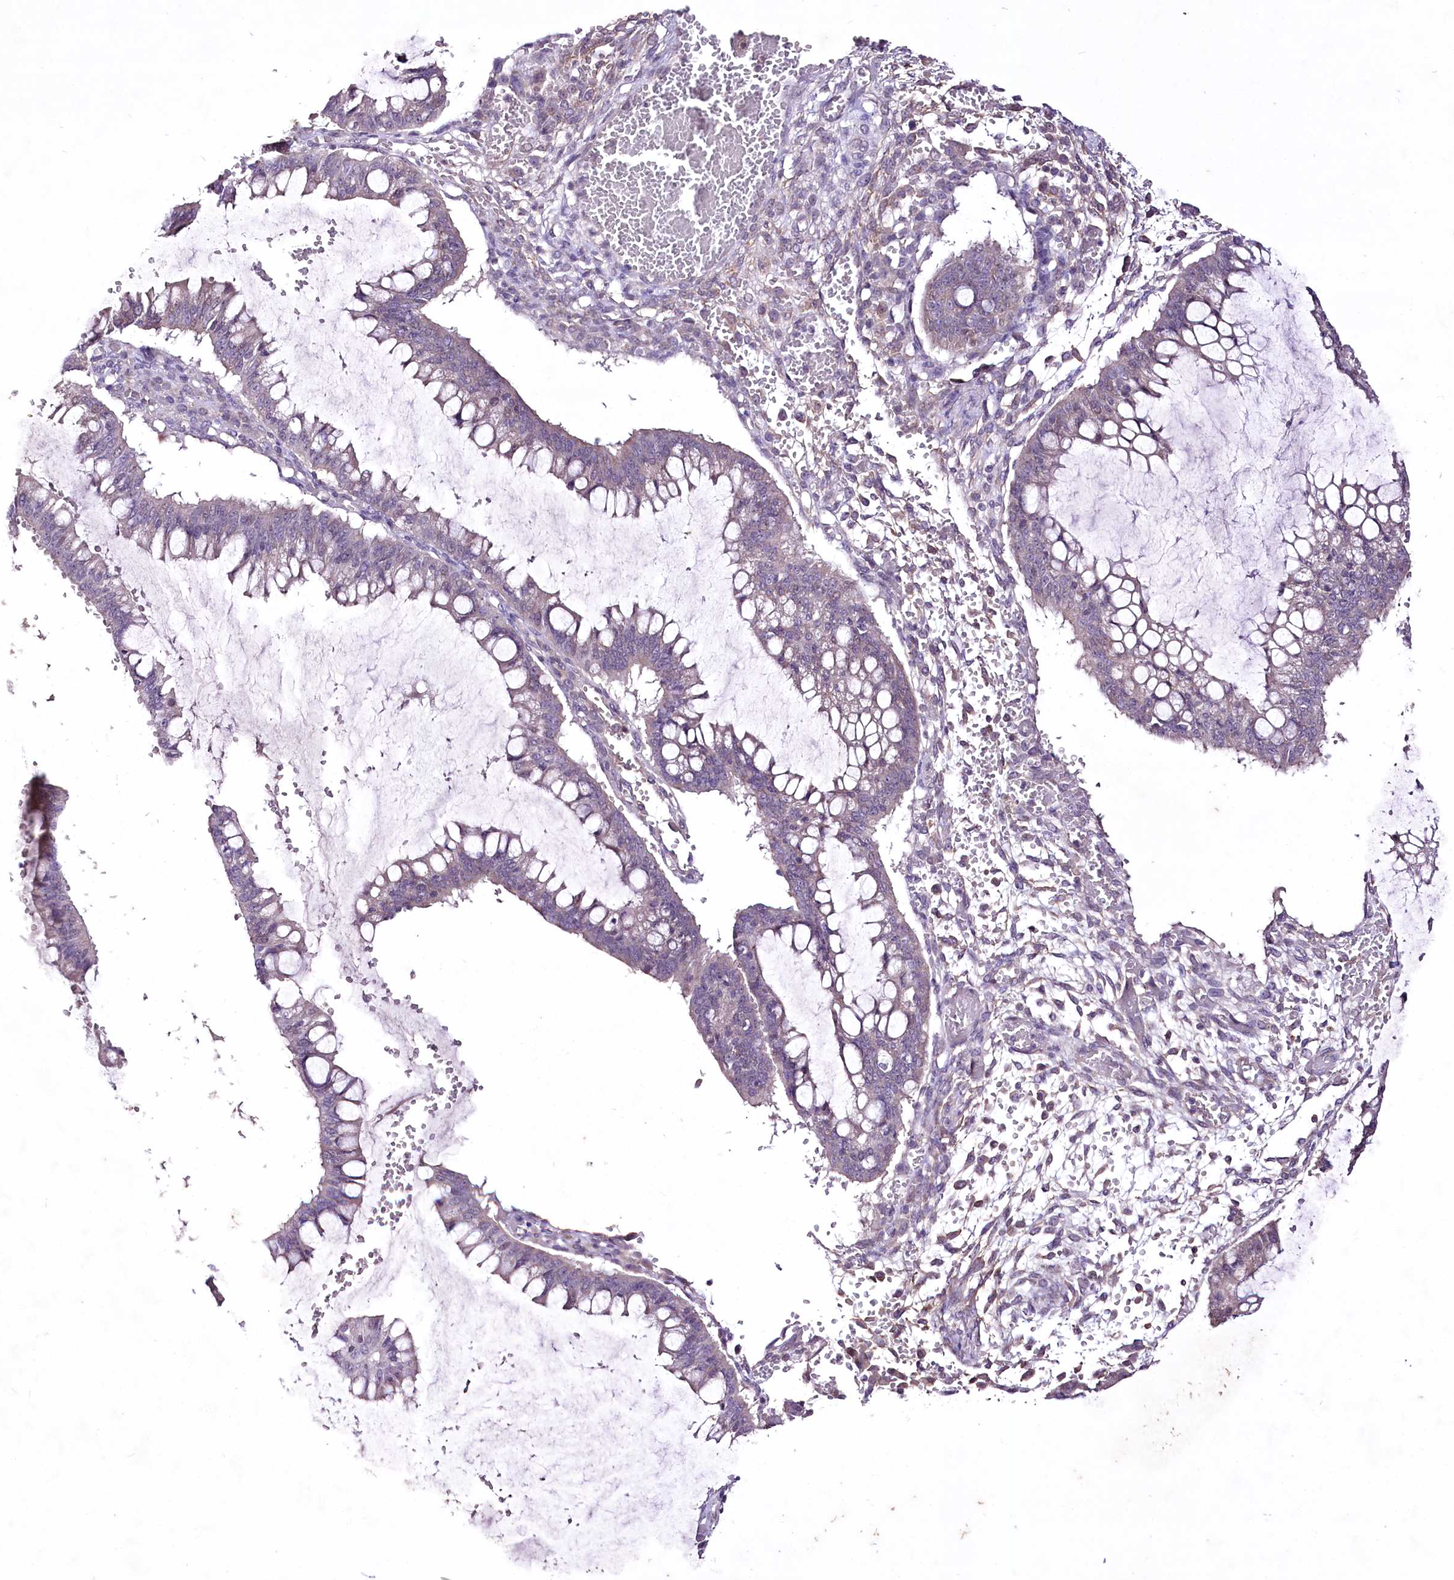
{"staining": {"intensity": "negative", "quantity": "none", "location": "none"}, "tissue": "ovarian cancer", "cell_type": "Tumor cells", "image_type": "cancer", "snomed": [{"axis": "morphology", "description": "Cystadenocarcinoma, mucinous, NOS"}, {"axis": "topography", "description": "Ovary"}], "caption": "A high-resolution photomicrograph shows immunohistochemistry (IHC) staining of ovarian cancer, which shows no significant staining in tumor cells.", "gene": "ENPP1", "patient": {"sex": "female", "age": 73}}